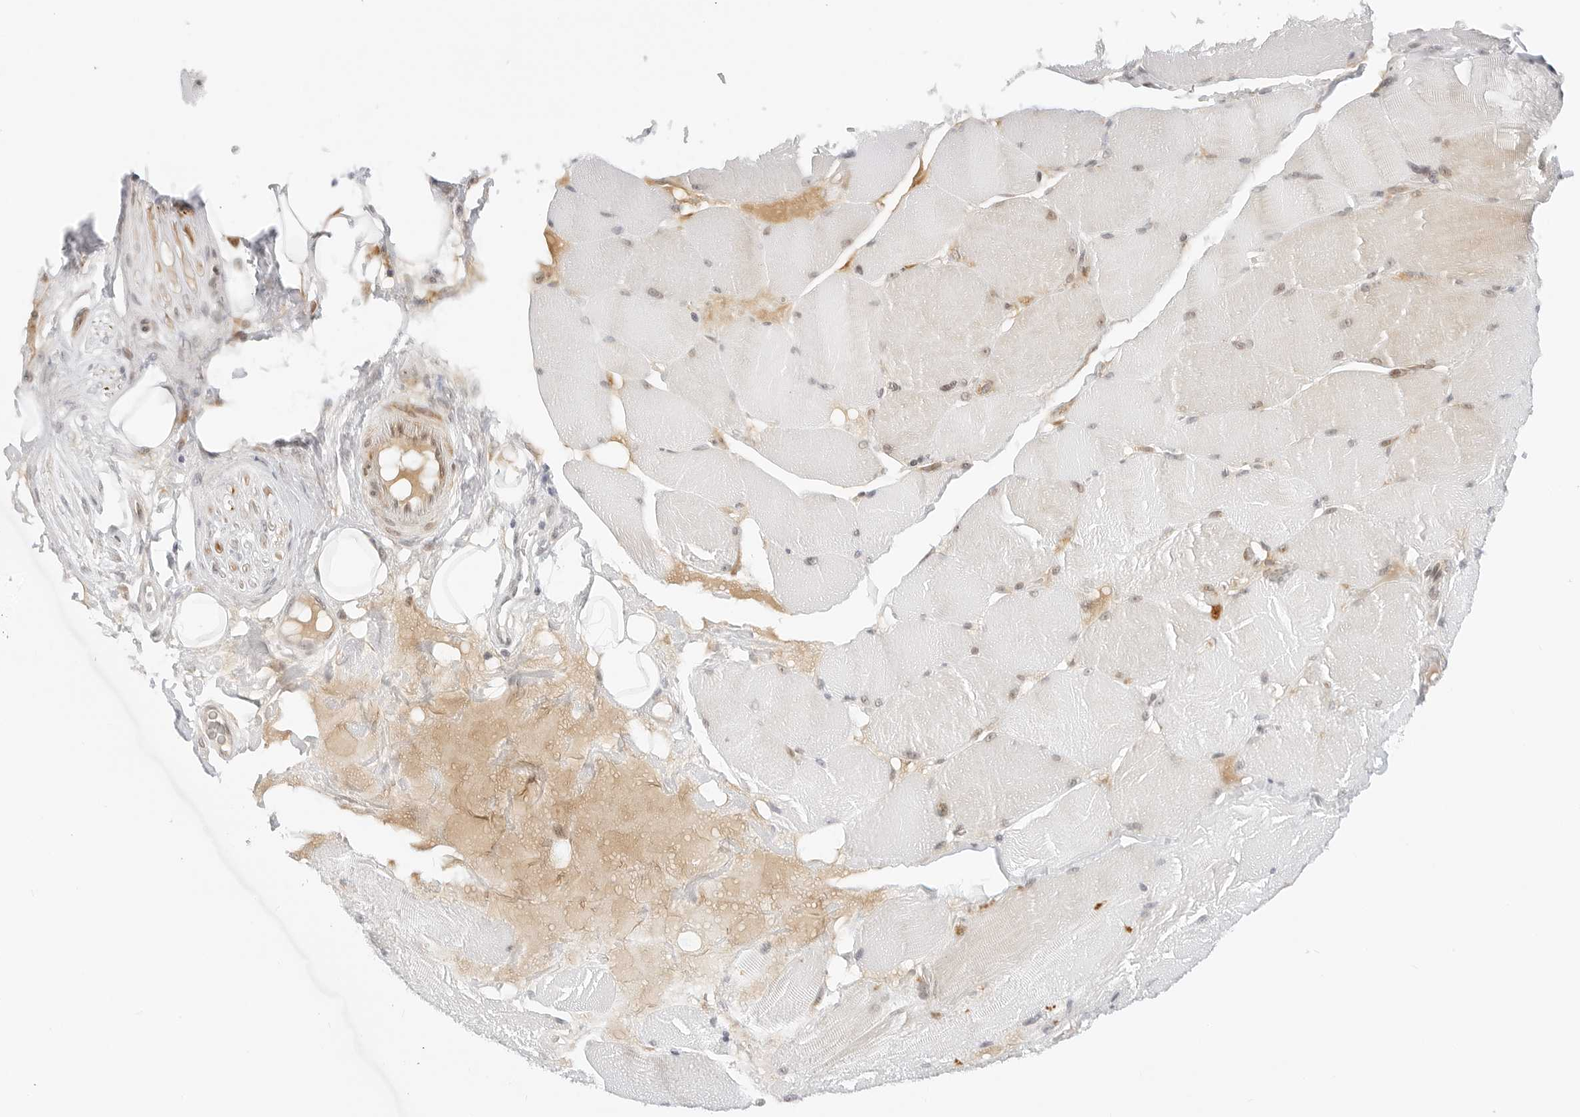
{"staining": {"intensity": "weak", "quantity": "25%-75%", "location": "cytoplasmic/membranous,nuclear"}, "tissue": "skeletal muscle", "cell_type": "Myocytes", "image_type": "normal", "snomed": [{"axis": "morphology", "description": "Normal tissue, NOS"}, {"axis": "topography", "description": "Skin"}, {"axis": "topography", "description": "Skeletal muscle"}], "caption": "About 25%-75% of myocytes in normal skeletal muscle exhibit weak cytoplasmic/membranous,nuclear protein staining as visualized by brown immunohistochemical staining.", "gene": "HIPK3", "patient": {"sex": "male", "age": 83}}